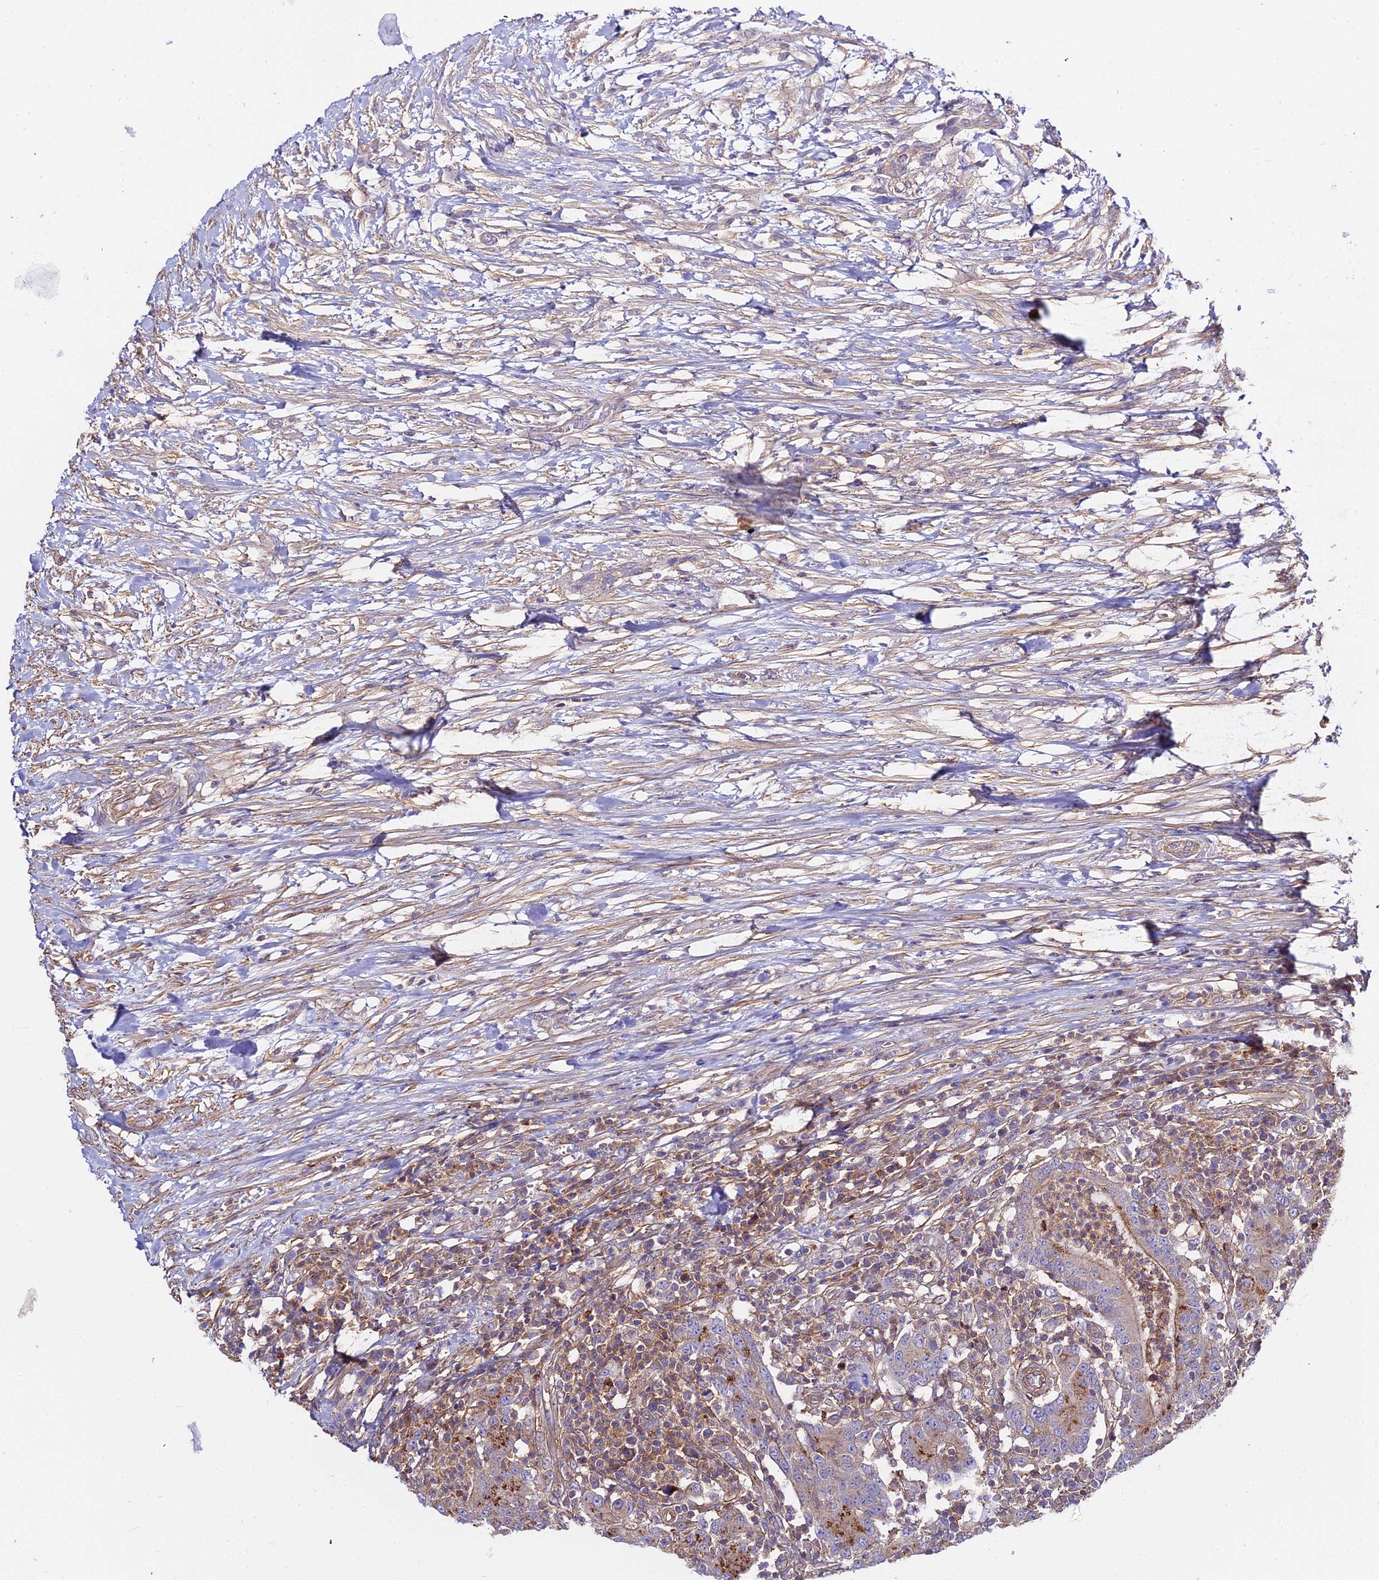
{"staining": {"intensity": "moderate", "quantity": "25%-75%", "location": "cytoplasmic/membranous"}, "tissue": "colorectal cancer", "cell_type": "Tumor cells", "image_type": "cancer", "snomed": [{"axis": "morphology", "description": "Adenocarcinoma, NOS"}, {"axis": "topography", "description": "Colon"}], "caption": "DAB immunohistochemical staining of human colorectal cancer exhibits moderate cytoplasmic/membranous protein staining in approximately 25%-75% of tumor cells.", "gene": "GLYAT", "patient": {"sex": "male", "age": 83}}